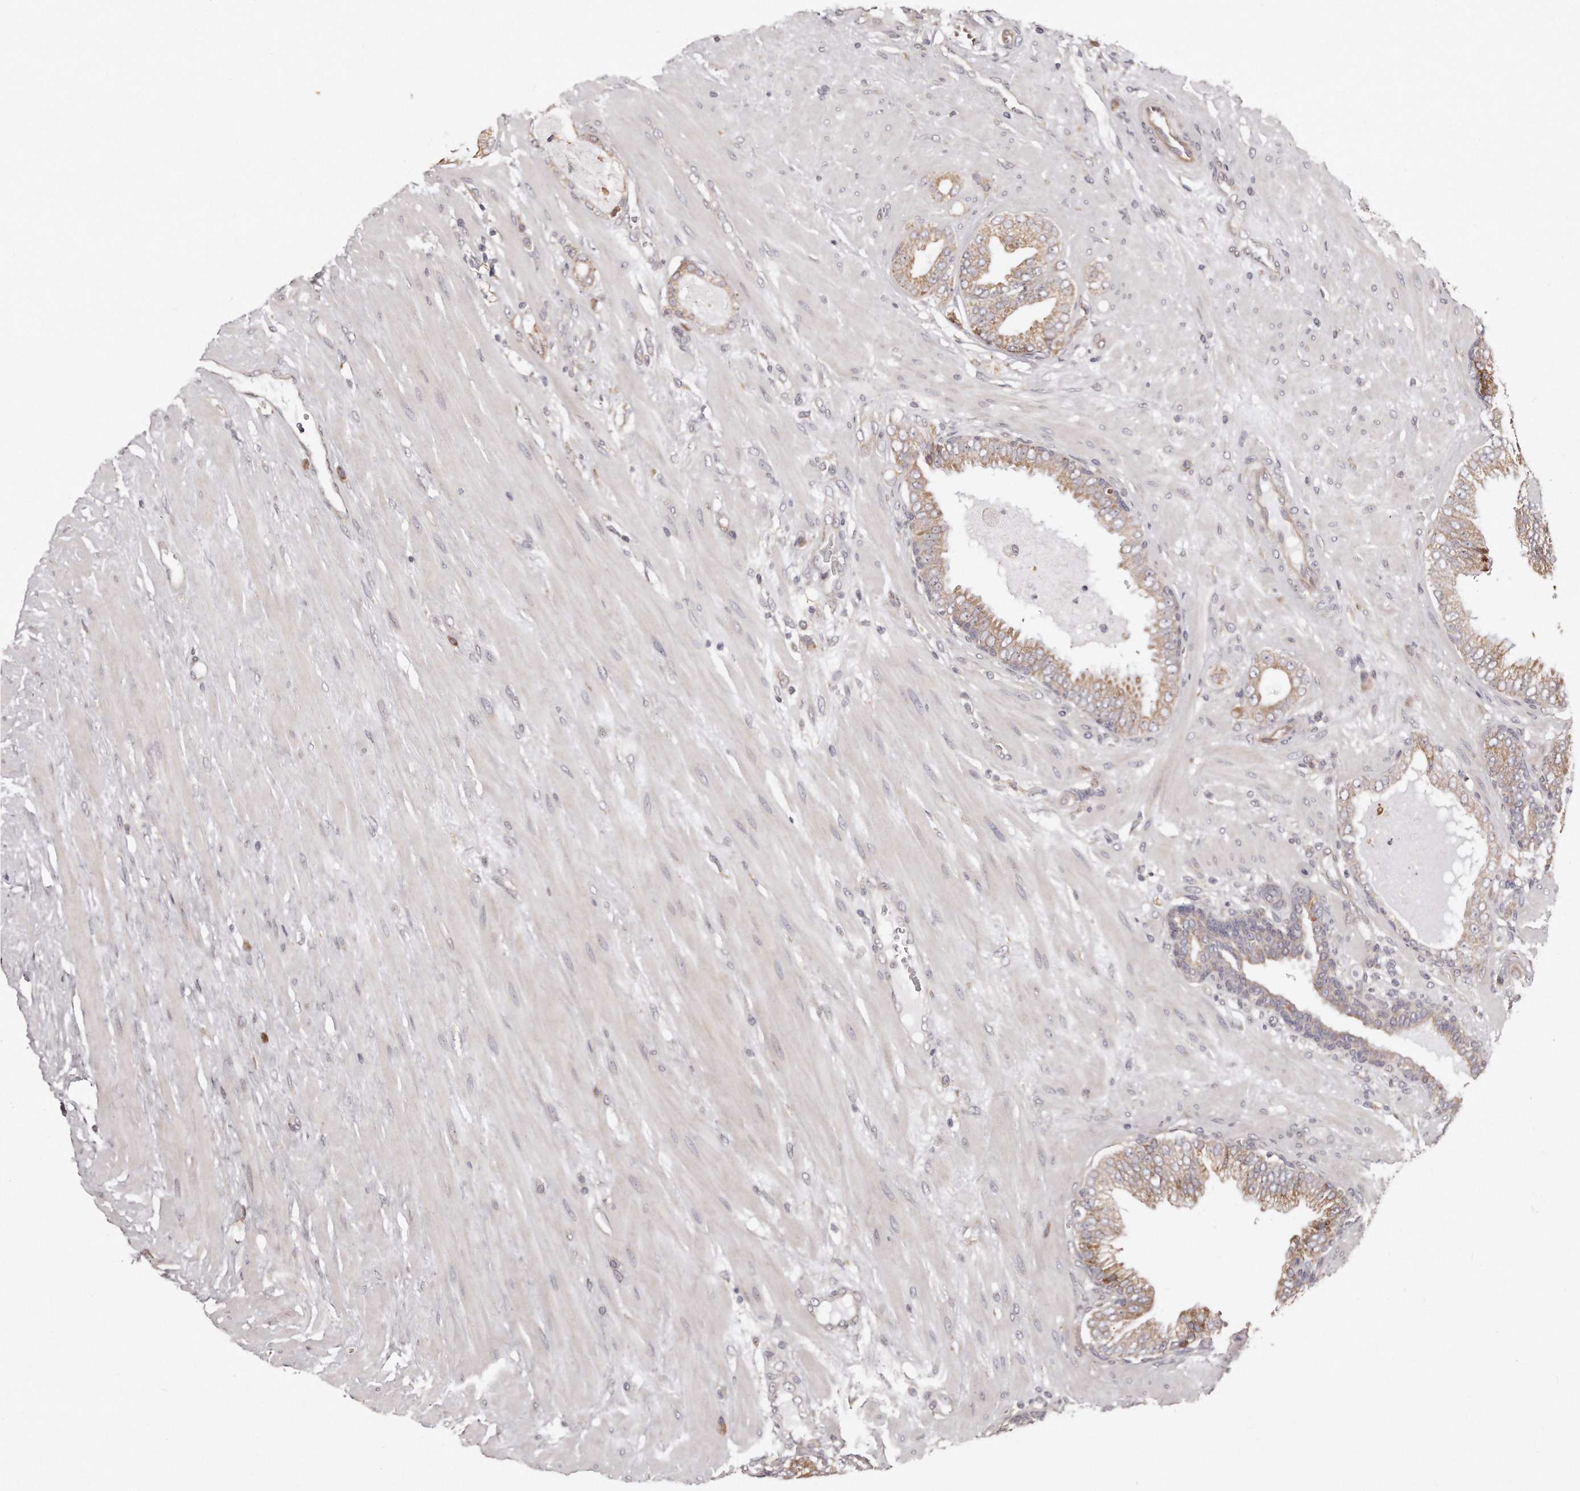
{"staining": {"intensity": "weak", "quantity": ">75%", "location": "cytoplasmic/membranous"}, "tissue": "prostate cancer", "cell_type": "Tumor cells", "image_type": "cancer", "snomed": [{"axis": "morphology", "description": "Adenocarcinoma, Low grade"}, {"axis": "topography", "description": "Prostate"}], "caption": "DAB immunohistochemical staining of prostate cancer reveals weak cytoplasmic/membranous protein staining in about >75% of tumor cells.", "gene": "TRAPPC14", "patient": {"sex": "male", "age": 63}}